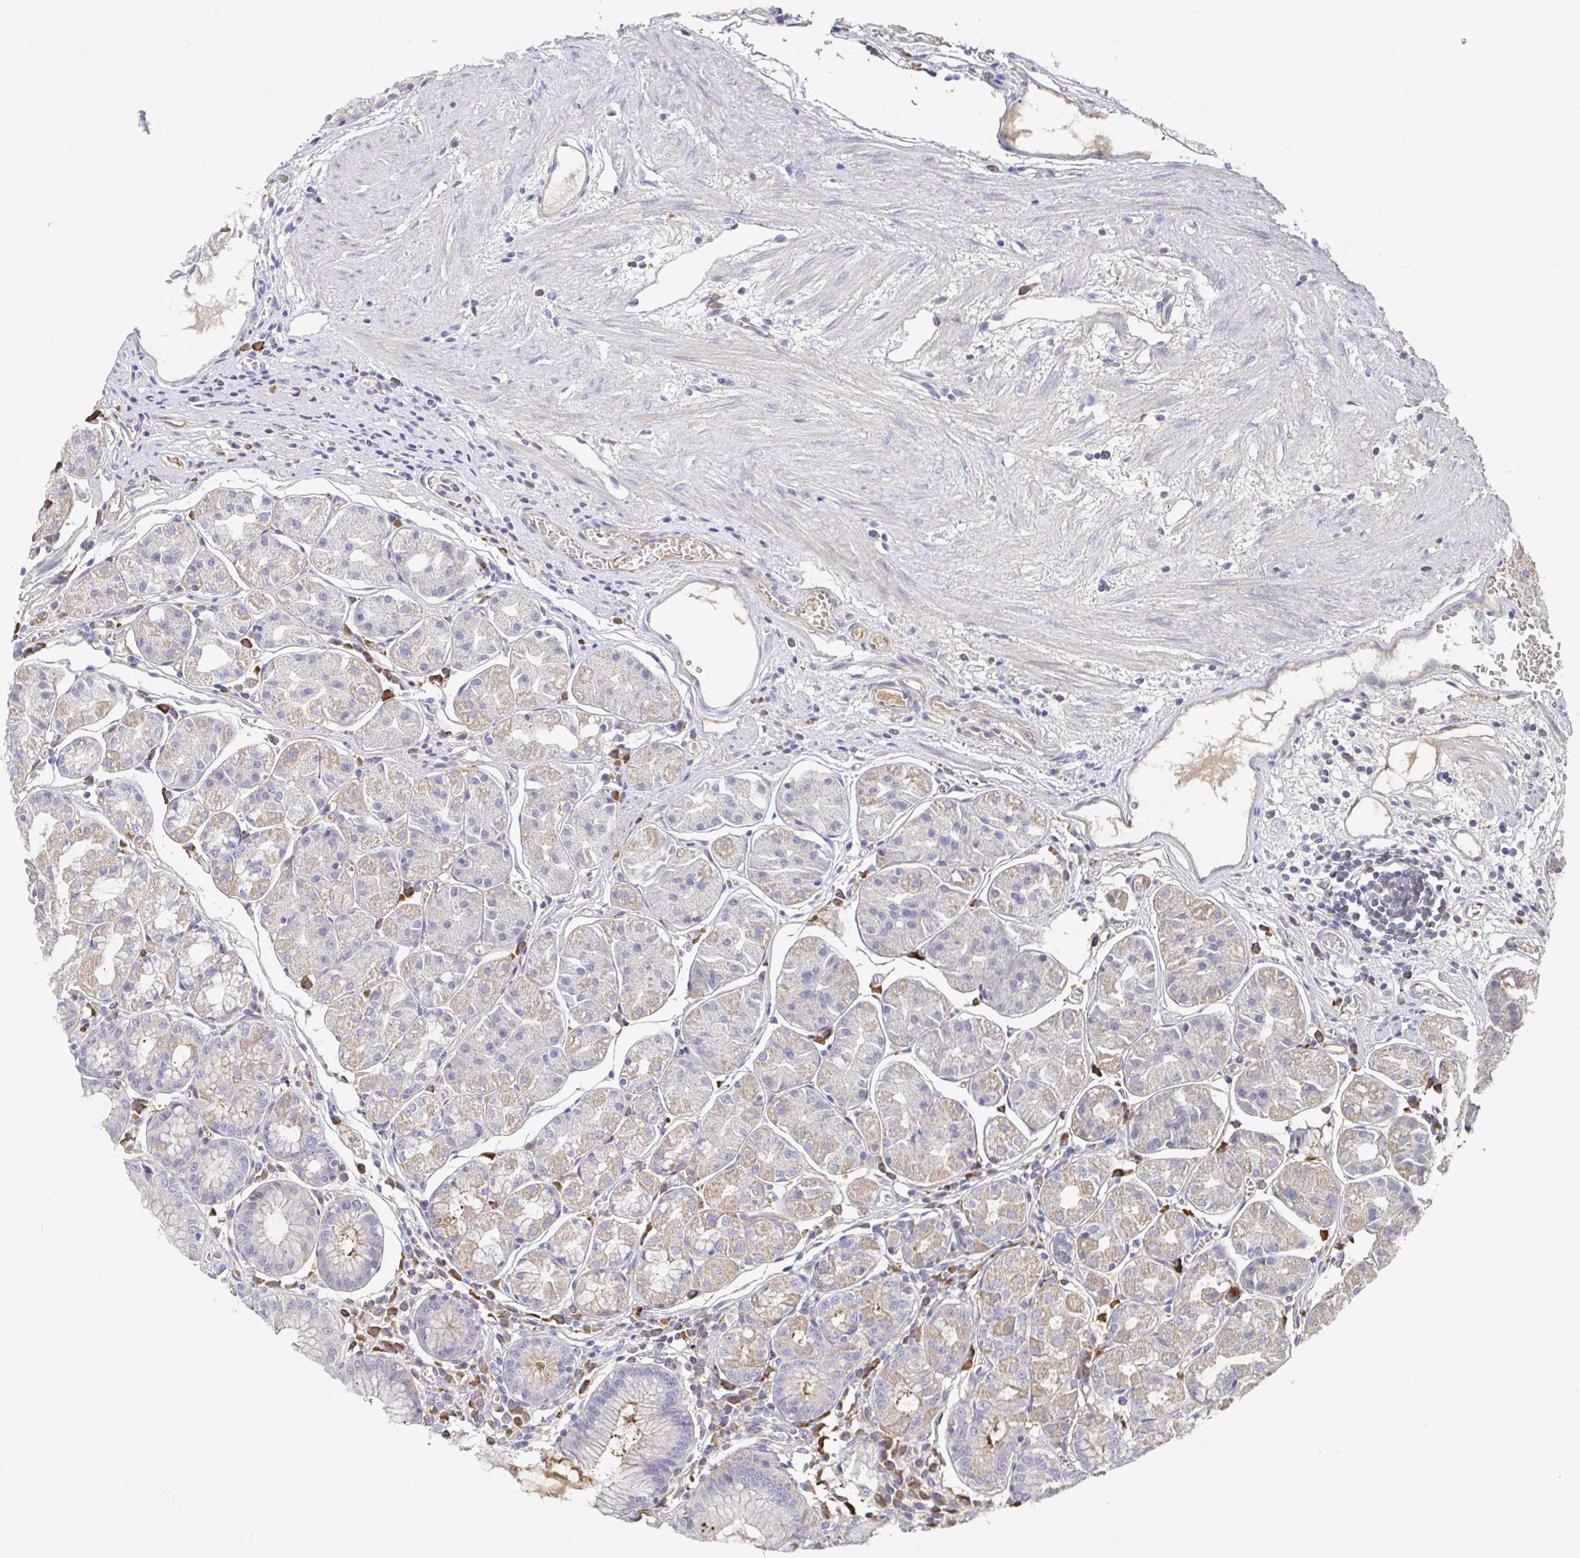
{"staining": {"intensity": "weak", "quantity": "25%-75%", "location": "cytoplasmic/membranous"}, "tissue": "stomach", "cell_type": "Glandular cells", "image_type": "normal", "snomed": [{"axis": "morphology", "description": "Normal tissue, NOS"}, {"axis": "topography", "description": "Stomach"}], "caption": "Protein analysis of normal stomach displays weak cytoplasmic/membranous staining in about 25%-75% of glandular cells.", "gene": "IRAK2", "patient": {"sex": "male", "age": 55}}